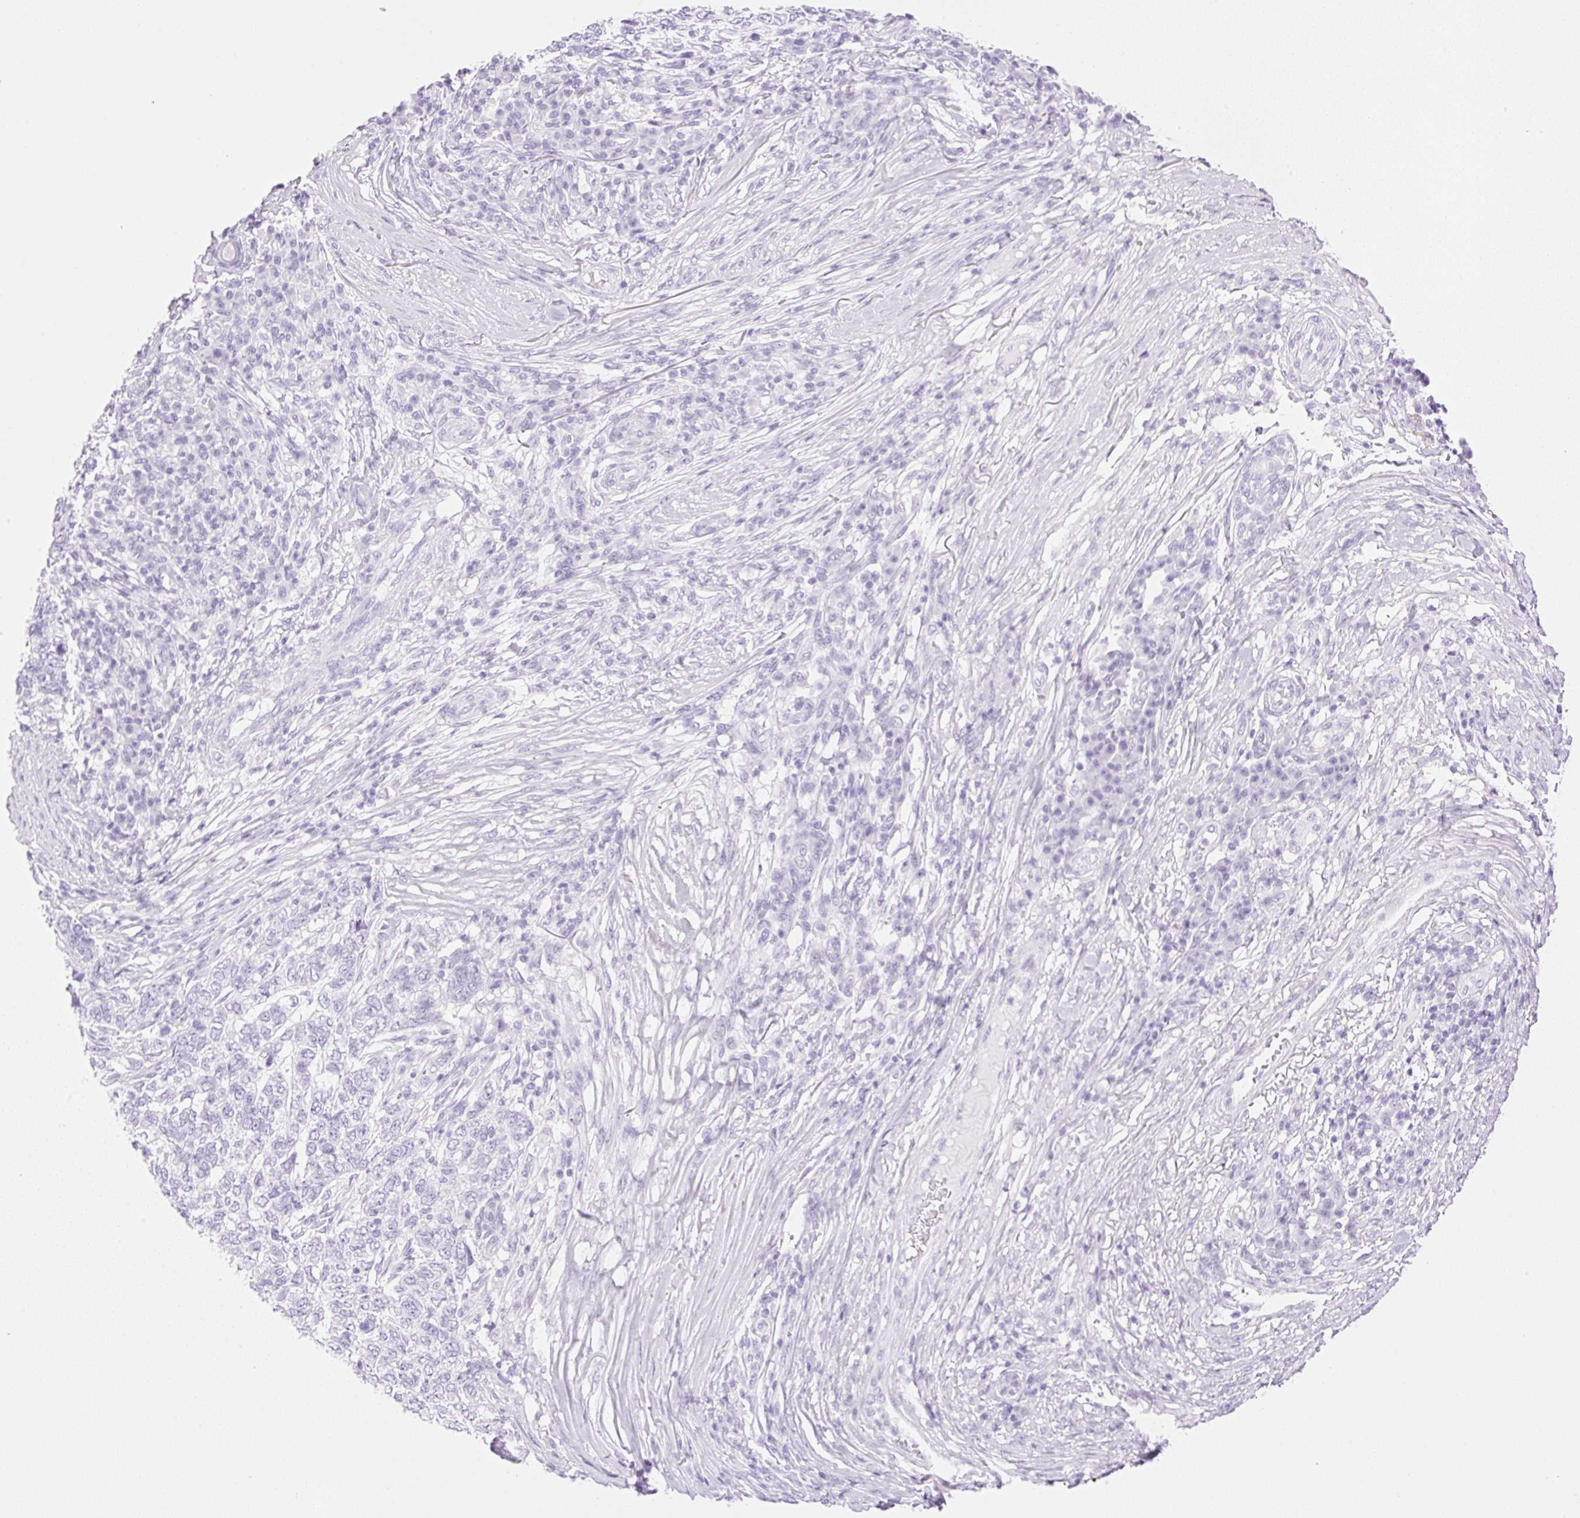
{"staining": {"intensity": "negative", "quantity": "none", "location": "none"}, "tissue": "skin cancer", "cell_type": "Tumor cells", "image_type": "cancer", "snomed": [{"axis": "morphology", "description": "Basal cell carcinoma"}, {"axis": "topography", "description": "Skin"}], "caption": "IHC histopathology image of neoplastic tissue: human basal cell carcinoma (skin) stained with DAB demonstrates no significant protein positivity in tumor cells.", "gene": "SPRR4", "patient": {"sex": "female", "age": 65}}